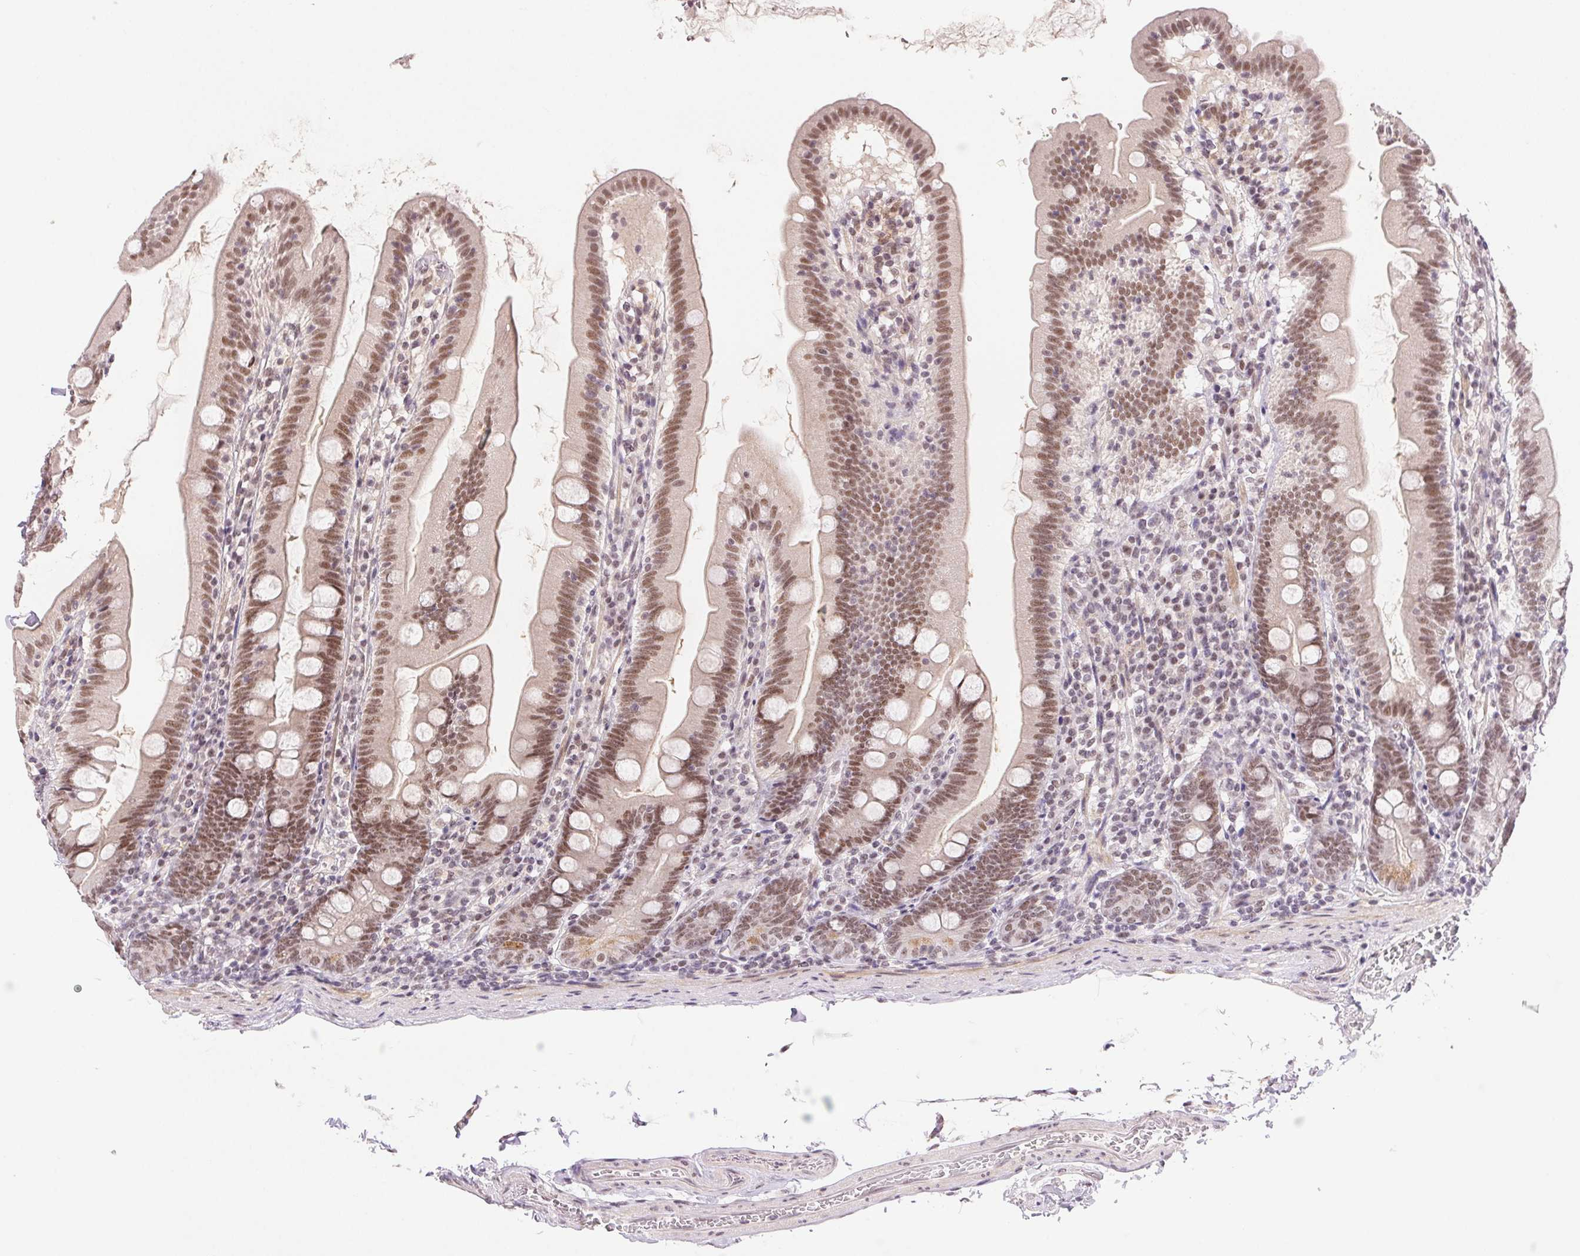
{"staining": {"intensity": "moderate", "quantity": ">75%", "location": "nuclear"}, "tissue": "duodenum", "cell_type": "Glandular cells", "image_type": "normal", "snomed": [{"axis": "morphology", "description": "Normal tissue, NOS"}, {"axis": "topography", "description": "Duodenum"}], "caption": "Normal duodenum demonstrates moderate nuclear positivity in approximately >75% of glandular cells (brown staining indicates protein expression, while blue staining denotes nuclei)..", "gene": "PRPF18", "patient": {"sex": "female", "age": 67}}